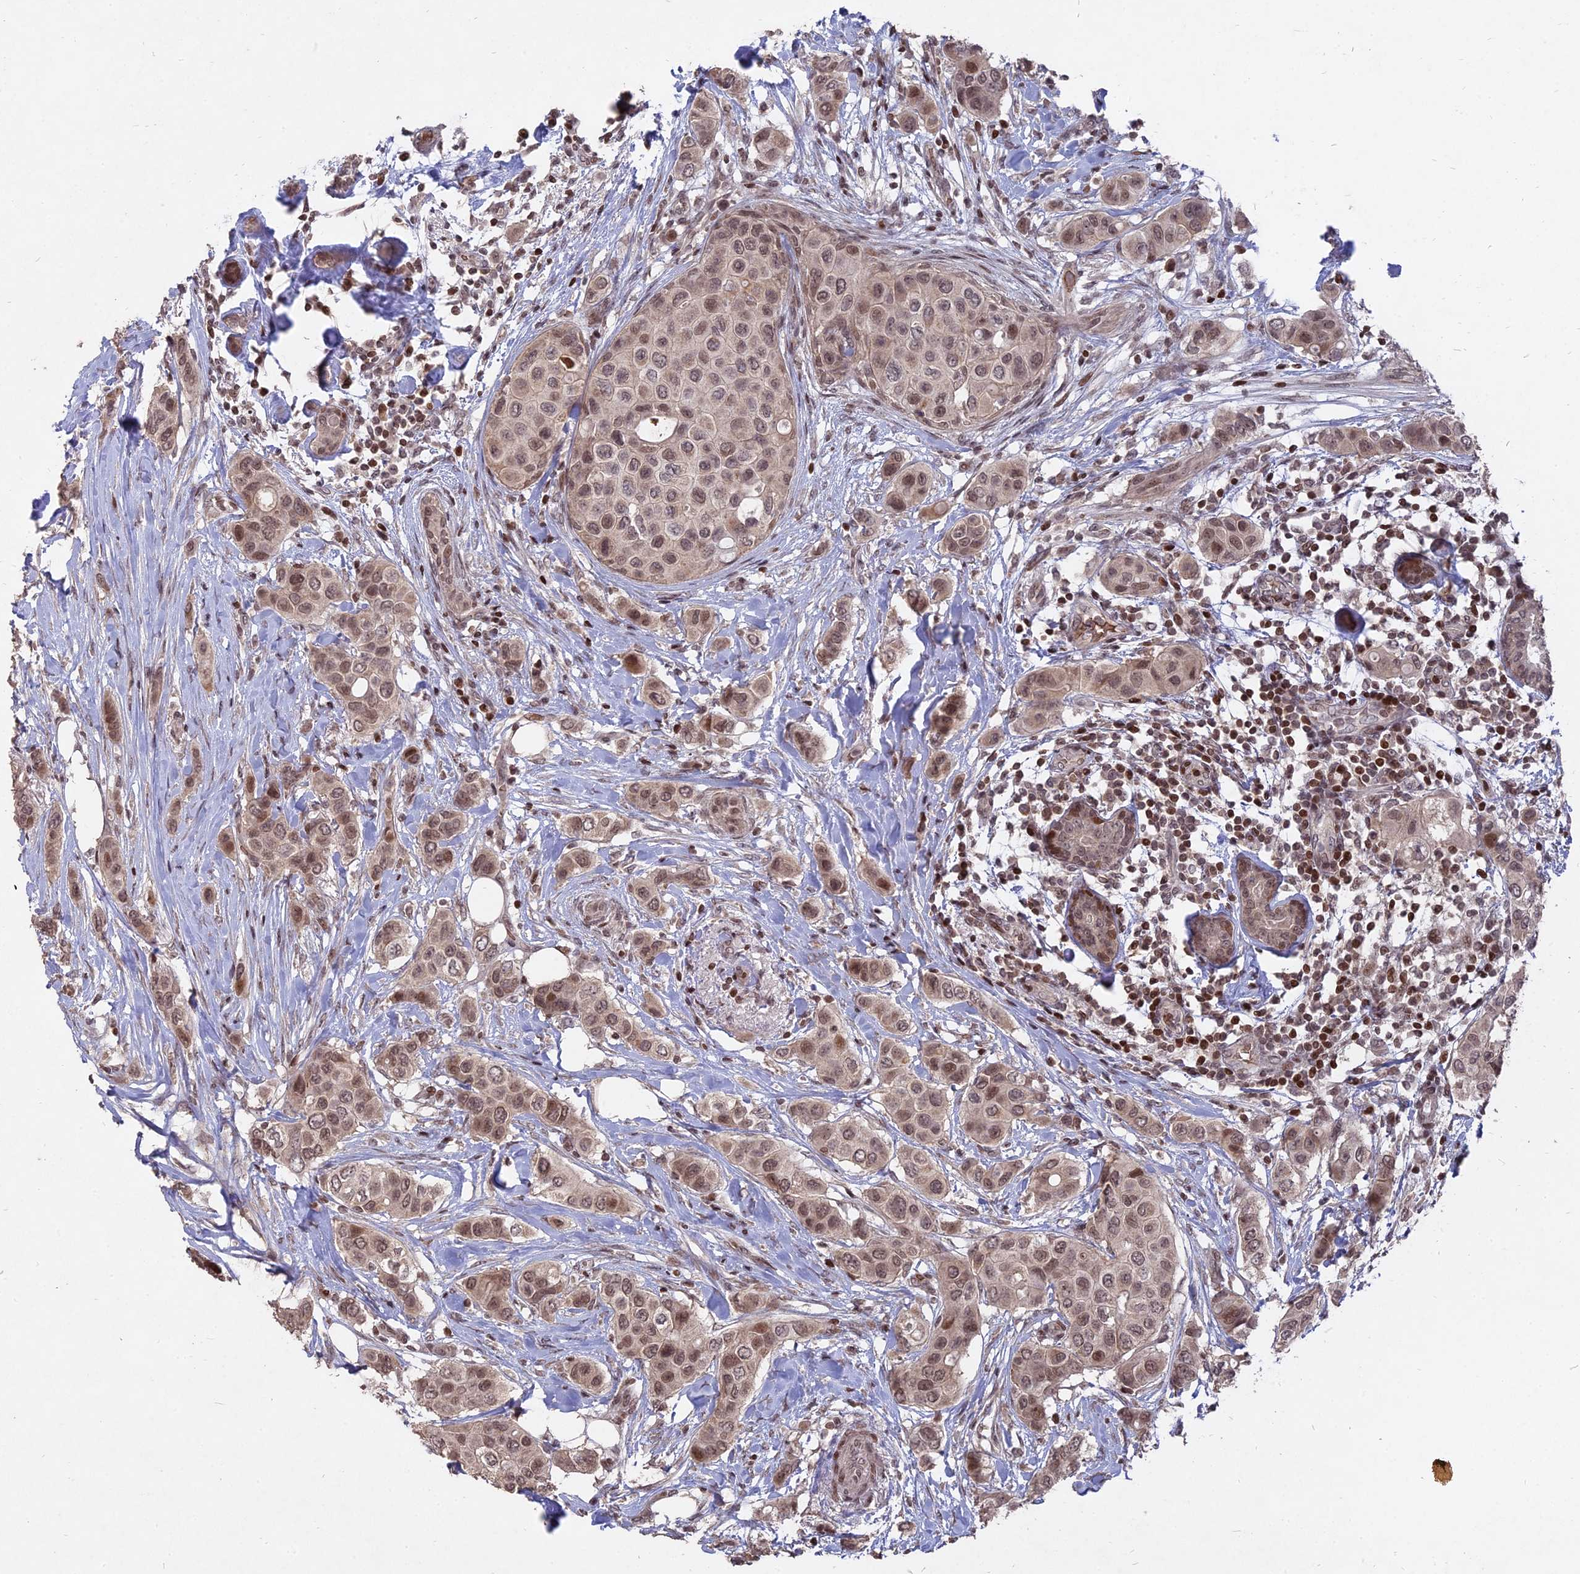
{"staining": {"intensity": "weak", "quantity": ">75%", "location": "cytoplasmic/membranous,nuclear"}, "tissue": "breast cancer", "cell_type": "Tumor cells", "image_type": "cancer", "snomed": [{"axis": "morphology", "description": "Lobular carcinoma"}, {"axis": "topography", "description": "Breast"}], "caption": "There is low levels of weak cytoplasmic/membranous and nuclear positivity in tumor cells of breast cancer, as demonstrated by immunohistochemical staining (brown color).", "gene": "NR1H3", "patient": {"sex": "female", "age": 51}}